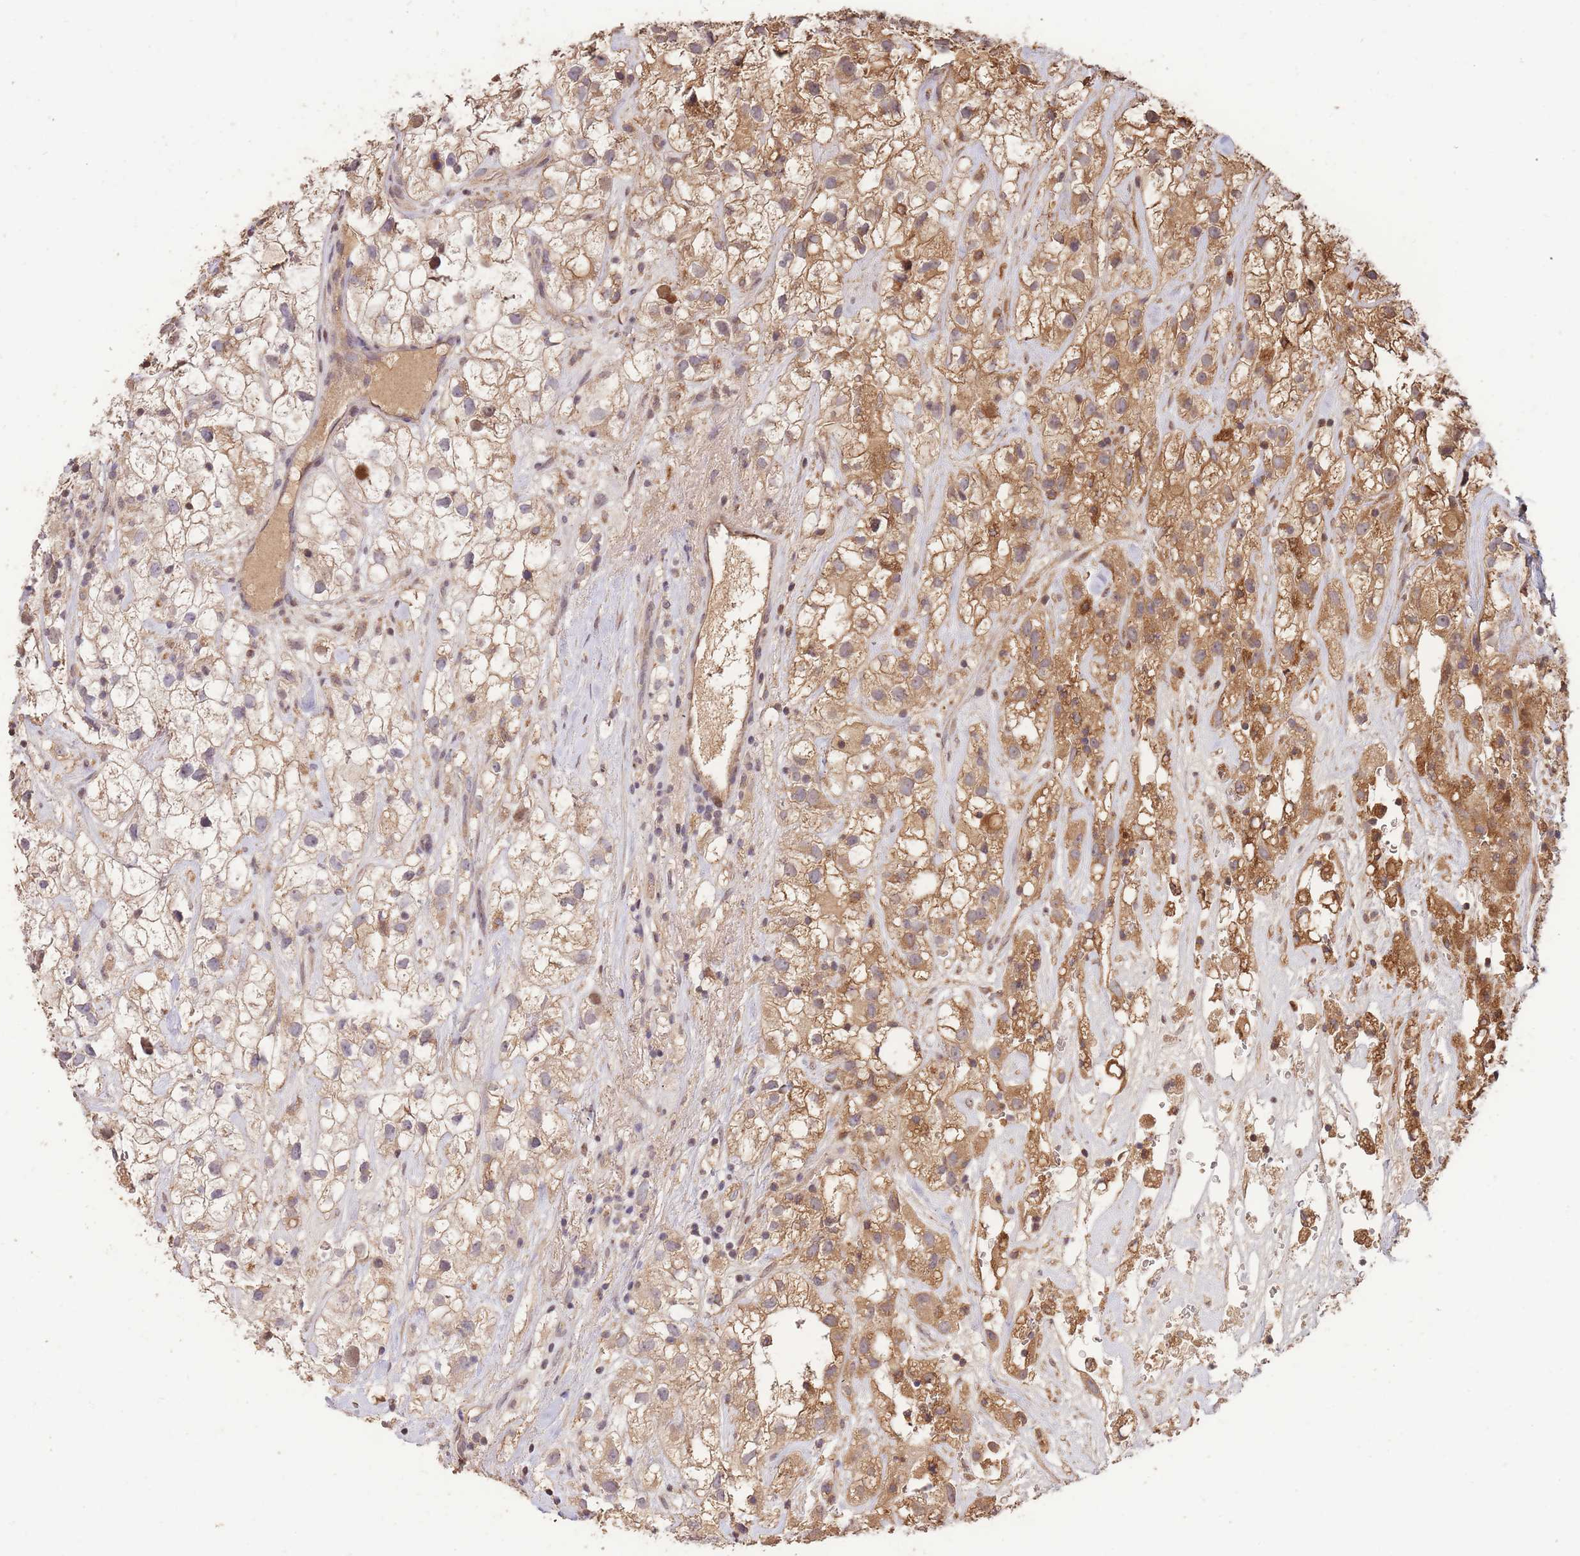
{"staining": {"intensity": "moderate", "quantity": ">75%", "location": "cytoplasmic/membranous"}, "tissue": "renal cancer", "cell_type": "Tumor cells", "image_type": "cancer", "snomed": [{"axis": "morphology", "description": "Adenocarcinoma, NOS"}, {"axis": "topography", "description": "Kidney"}], "caption": "A brown stain shows moderate cytoplasmic/membranous positivity of a protein in adenocarcinoma (renal) tumor cells. Using DAB (3,3'-diaminobenzidine) (brown) and hematoxylin (blue) stains, captured at high magnification using brightfield microscopy.", "gene": "RGS14", "patient": {"sex": "male", "age": 59}}